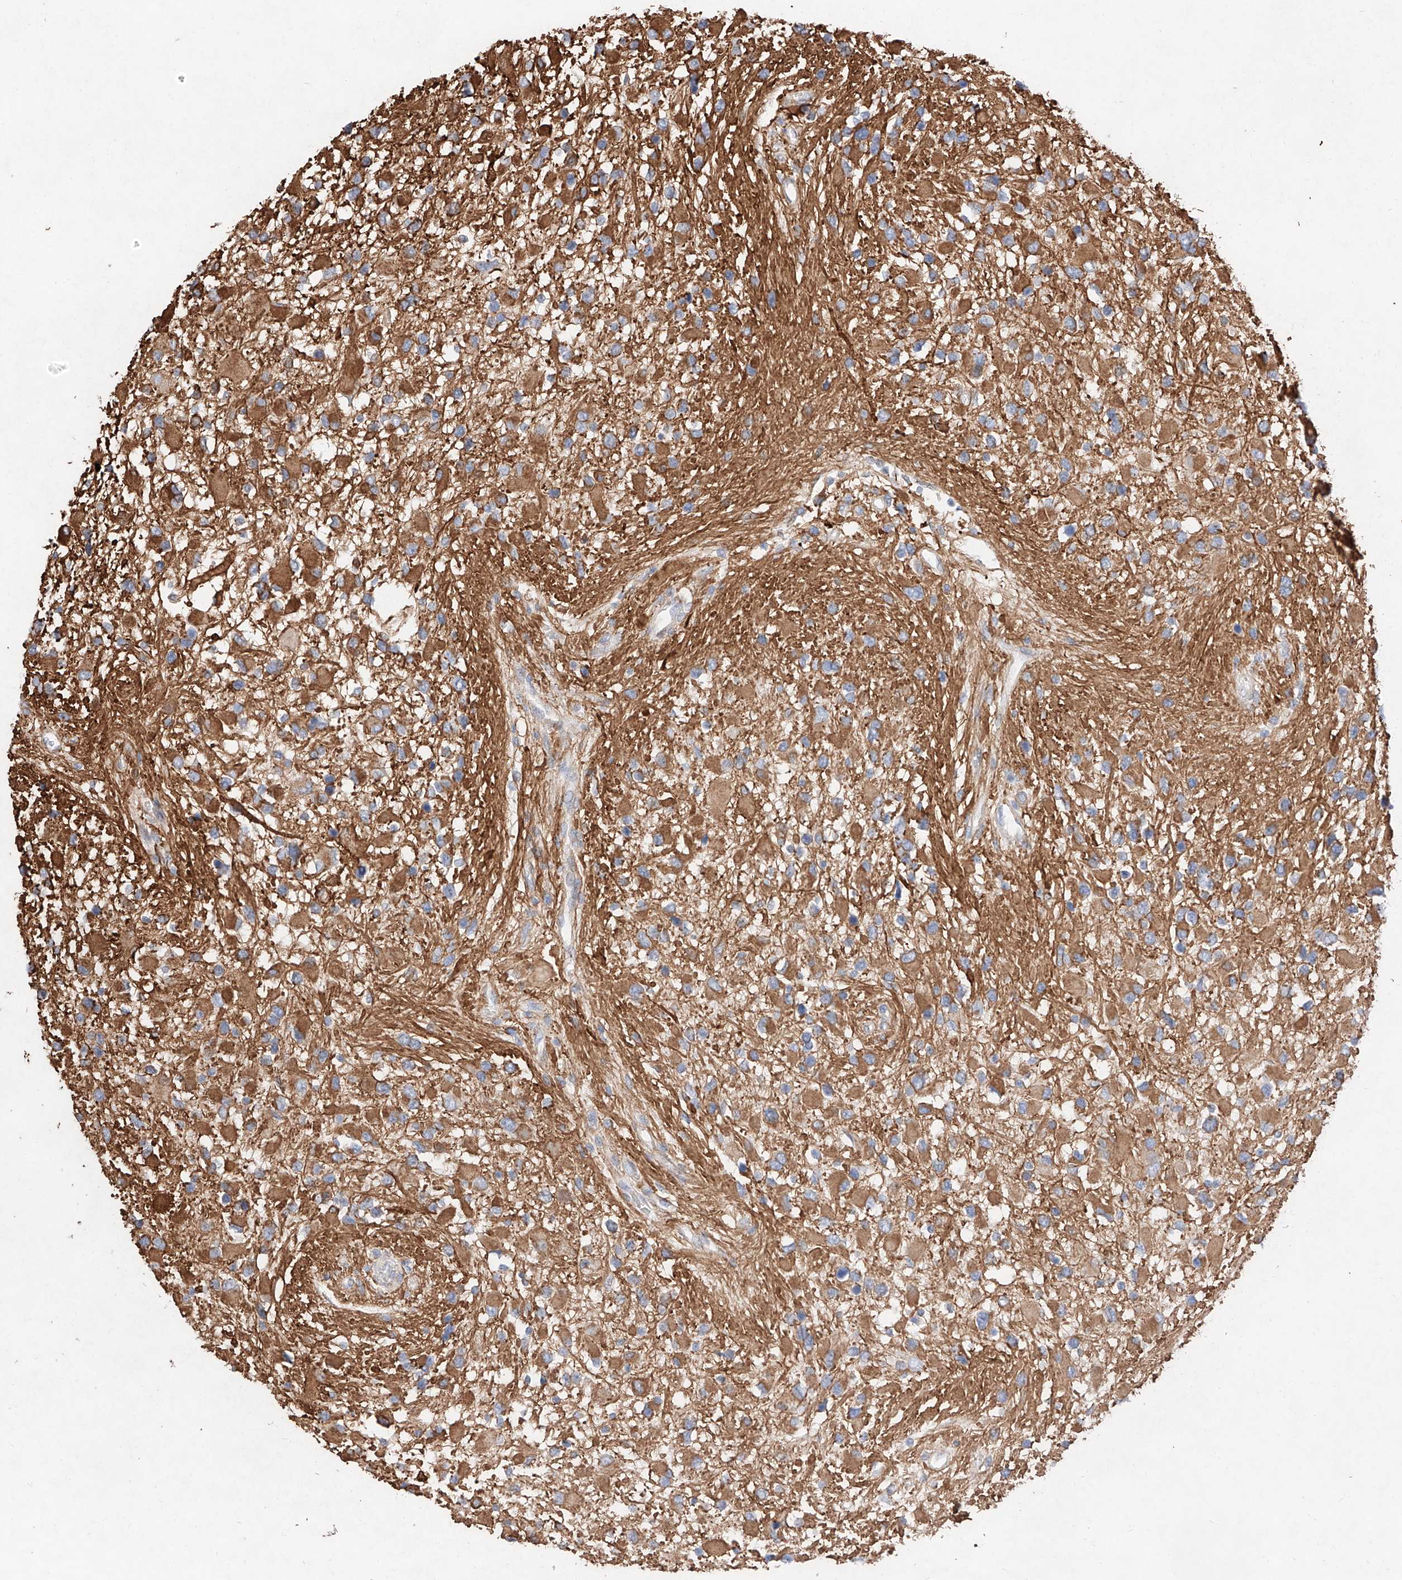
{"staining": {"intensity": "moderate", "quantity": ">75%", "location": "cytoplasmic/membranous"}, "tissue": "glioma", "cell_type": "Tumor cells", "image_type": "cancer", "snomed": [{"axis": "morphology", "description": "Glioma, malignant, High grade"}, {"axis": "topography", "description": "Brain"}], "caption": "This image demonstrates immunohistochemistry (IHC) staining of human malignant high-grade glioma, with medium moderate cytoplasmic/membranous positivity in approximately >75% of tumor cells.", "gene": "ATP9B", "patient": {"sex": "male", "age": 53}}